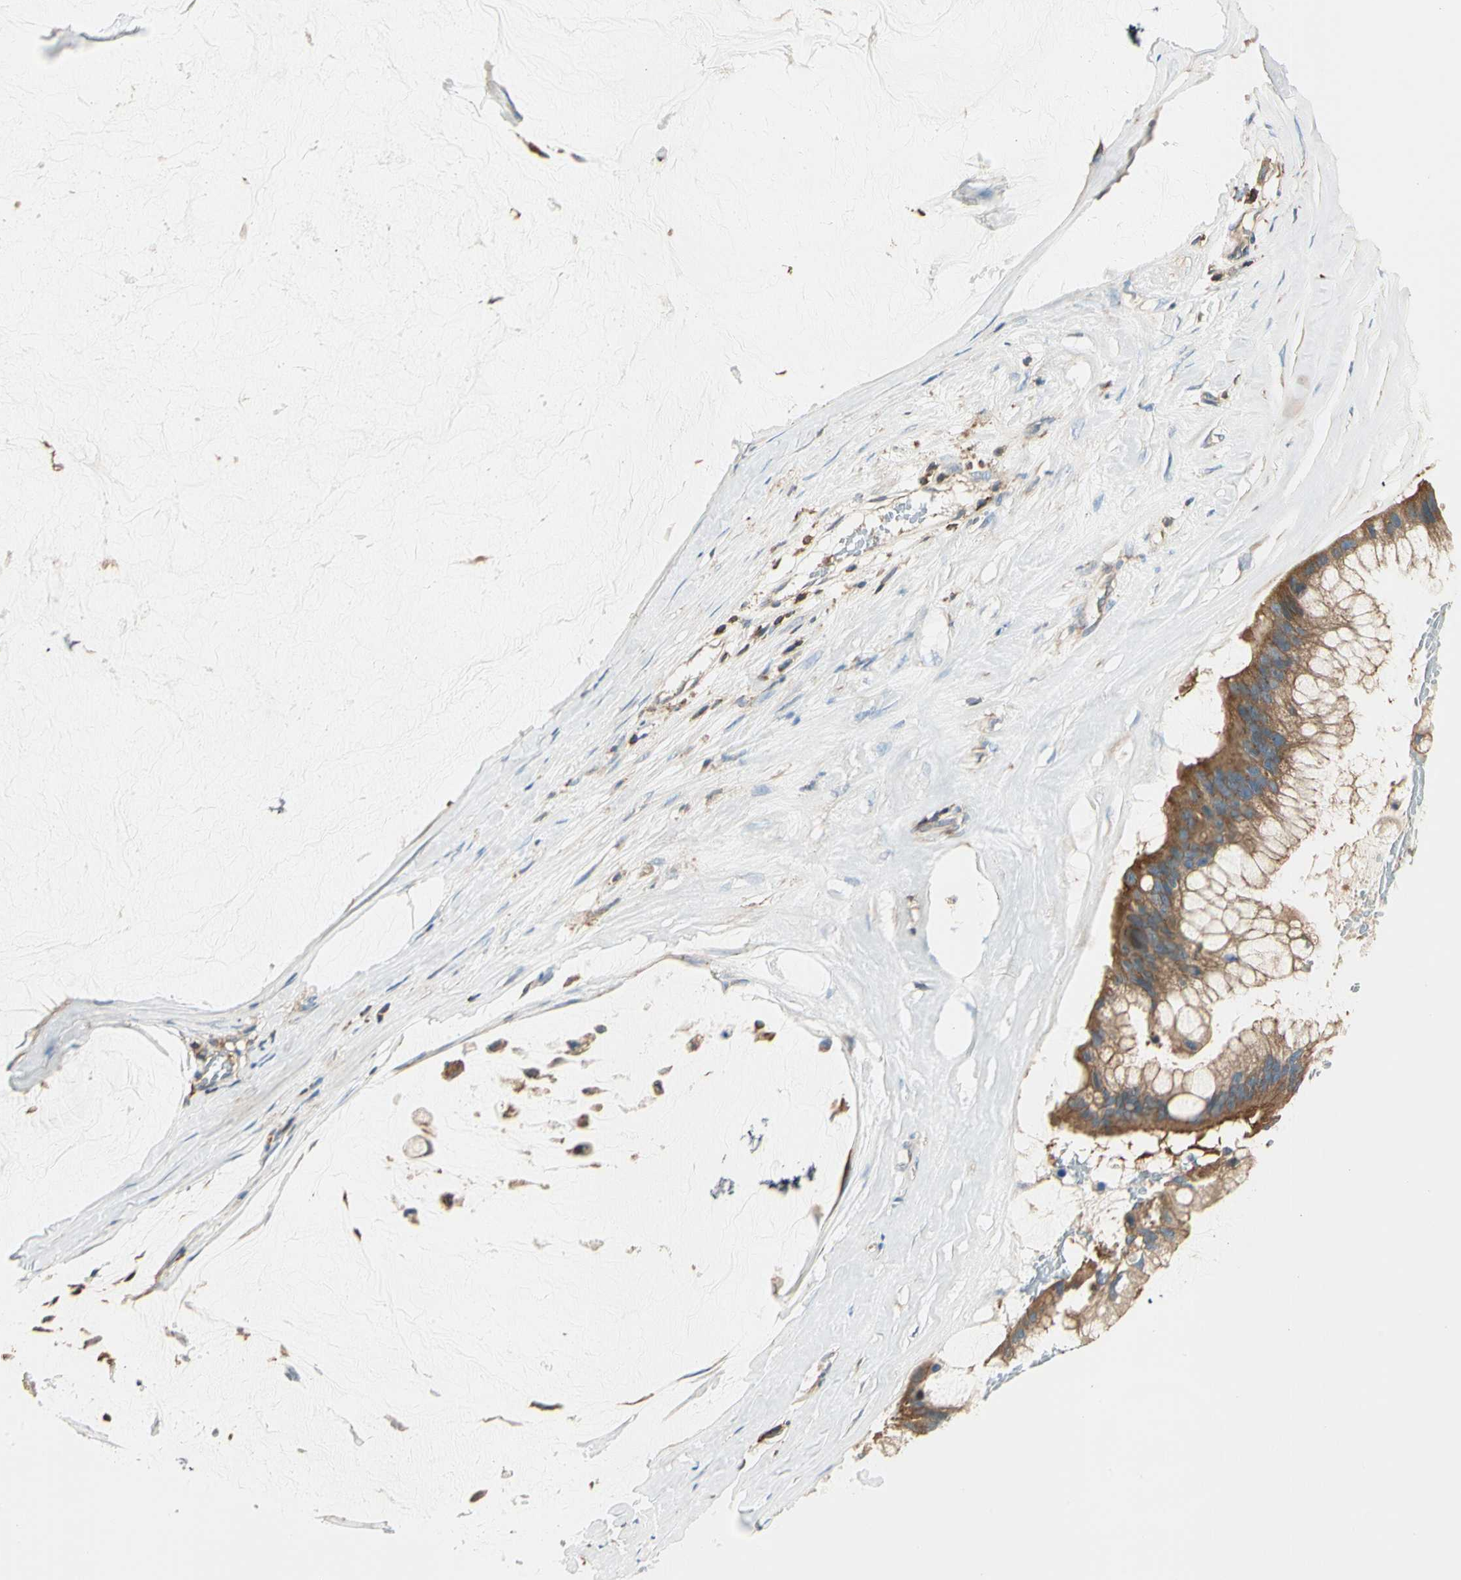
{"staining": {"intensity": "moderate", "quantity": ">75%", "location": "cytoplasmic/membranous"}, "tissue": "ovarian cancer", "cell_type": "Tumor cells", "image_type": "cancer", "snomed": [{"axis": "morphology", "description": "Cystadenocarcinoma, mucinous, NOS"}, {"axis": "topography", "description": "Ovary"}], "caption": "This photomicrograph reveals IHC staining of ovarian mucinous cystadenocarcinoma, with medium moderate cytoplasmic/membranous expression in about >75% of tumor cells.", "gene": "CAPZA2", "patient": {"sex": "female", "age": 39}}